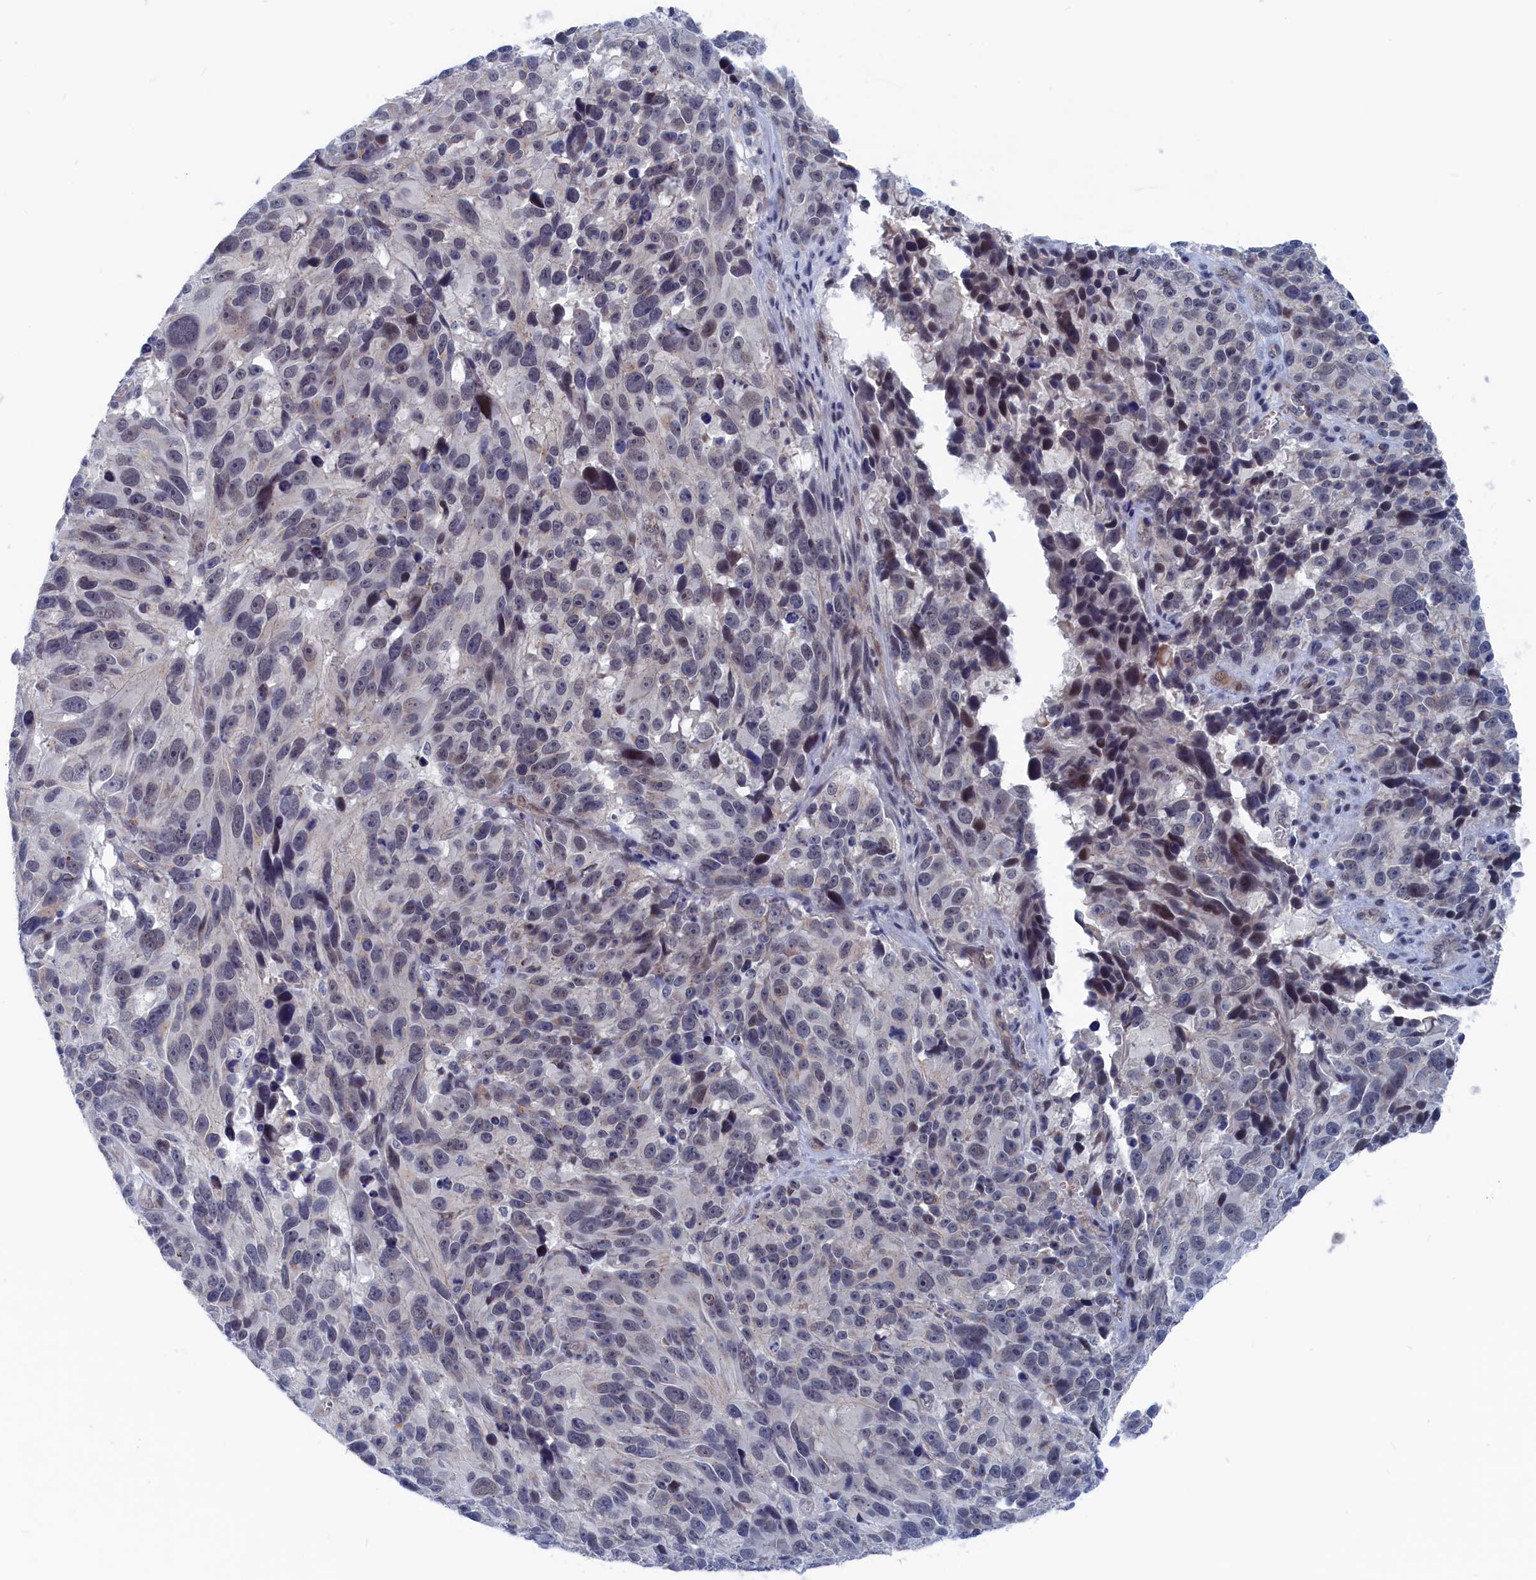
{"staining": {"intensity": "weak", "quantity": "<25%", "location": "nuclear"}, "tissue": "melanoma", "cell_type": "Tumor cells", "image_type": "cancer", "snomed": [{"axis": "morphology", "description": "Malignant melanoma, NOS"}, {"axis": "topography", "description": "Skin"}], "caption": "Tumor cells show no significant protein staining in malignant melanoma. (DAB (3,3'-diaminobenzidine) immunohistochemistry visualized using brightfield microscopy, high magnification).", "gene": "MARCHF3", "patient": {"sex": "male", "age": 84}}